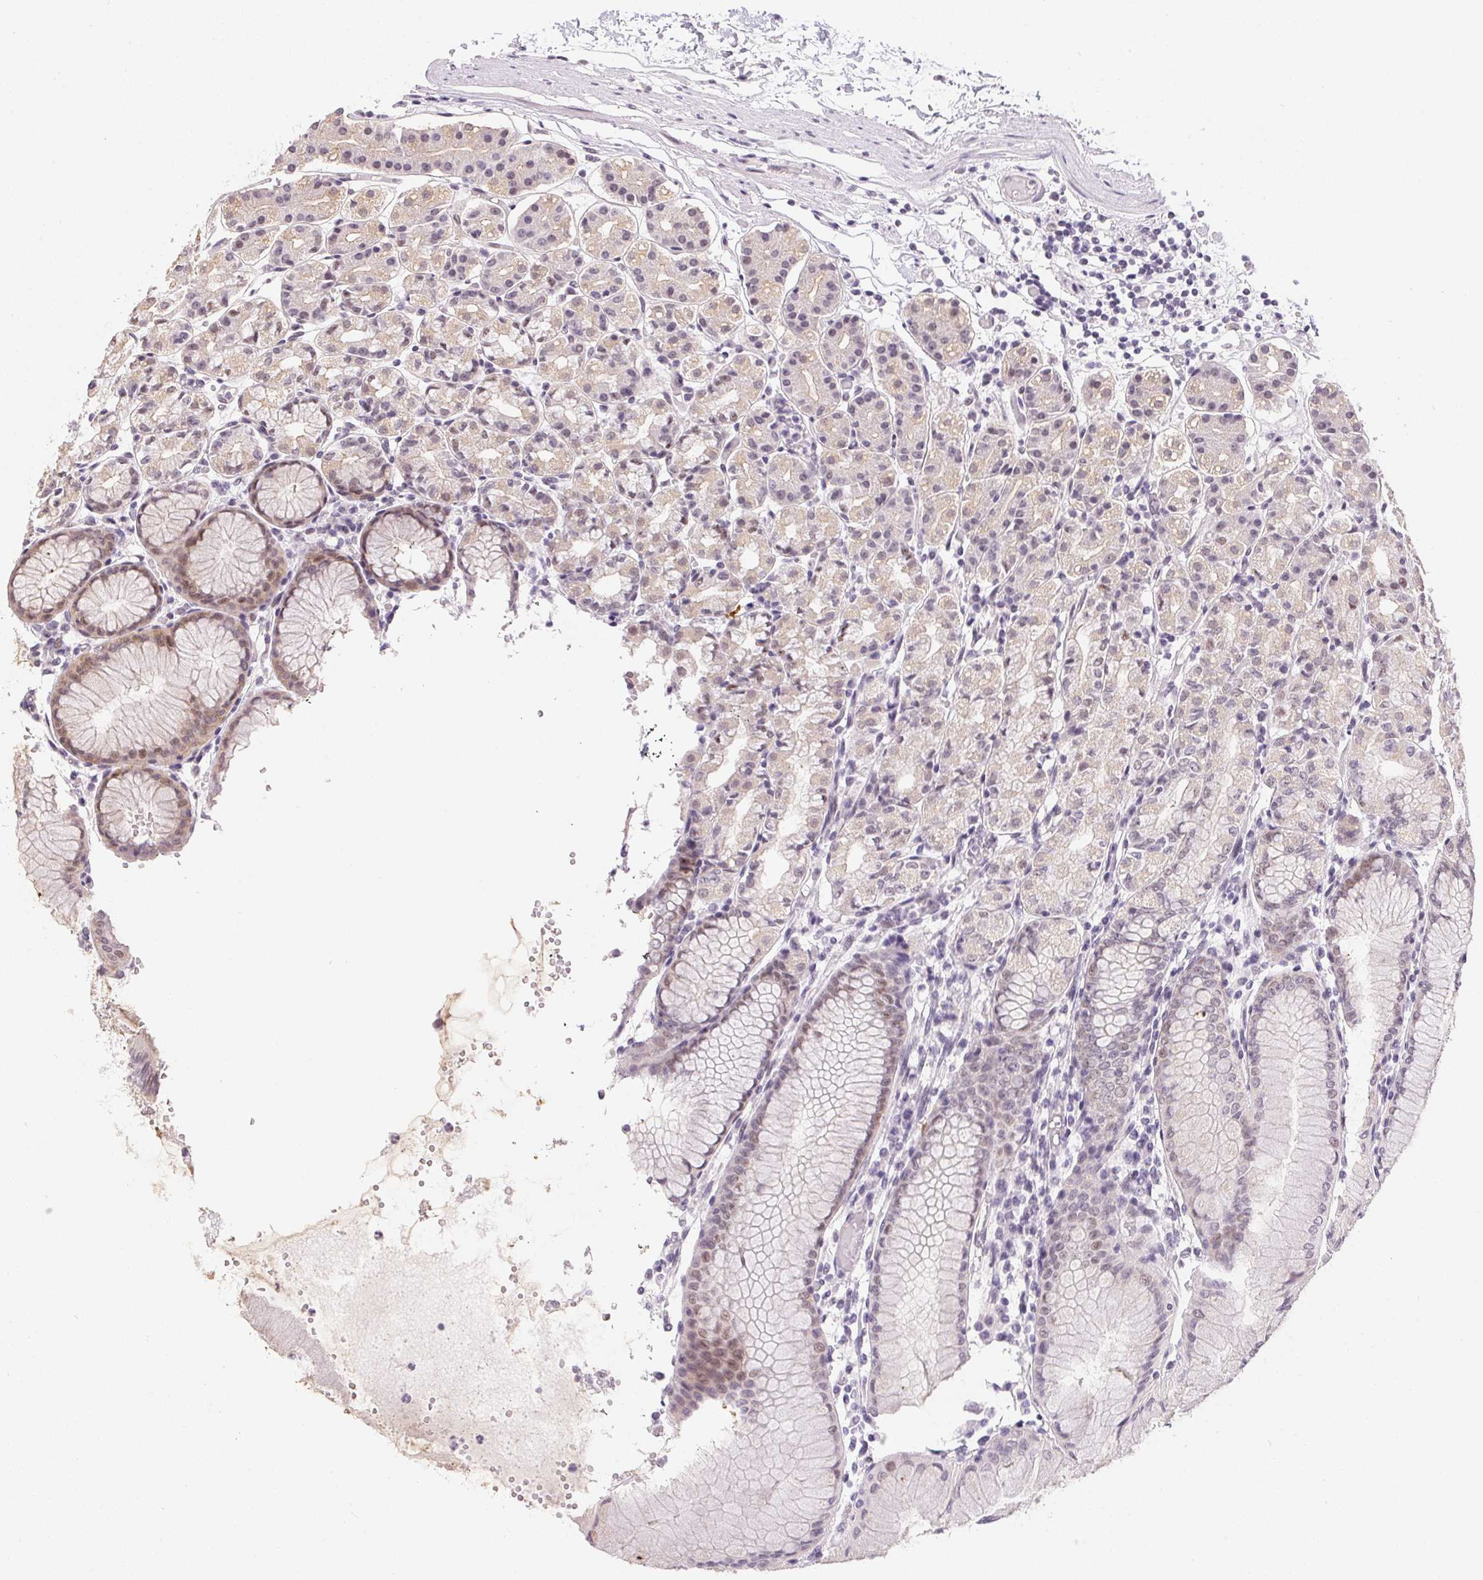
{"staining": {"intensity": "weak", "quantity": "<25%", "location": "cytoplasmic/membranous,nuclear"}, "tissue": "stomach", "cell_type": "Glandular cells", "image_type": "normal", "snomed": [{"axis": "morphology", "description": "Normal tissue, NOS"}, {"axis": "topography", "description": "Stomach"}], "caption": "The histopathology image shows no staining of glandular cells in normal stomach.", "gene": "KDM4D", "patient": {"sex": "female", "age": 57}}